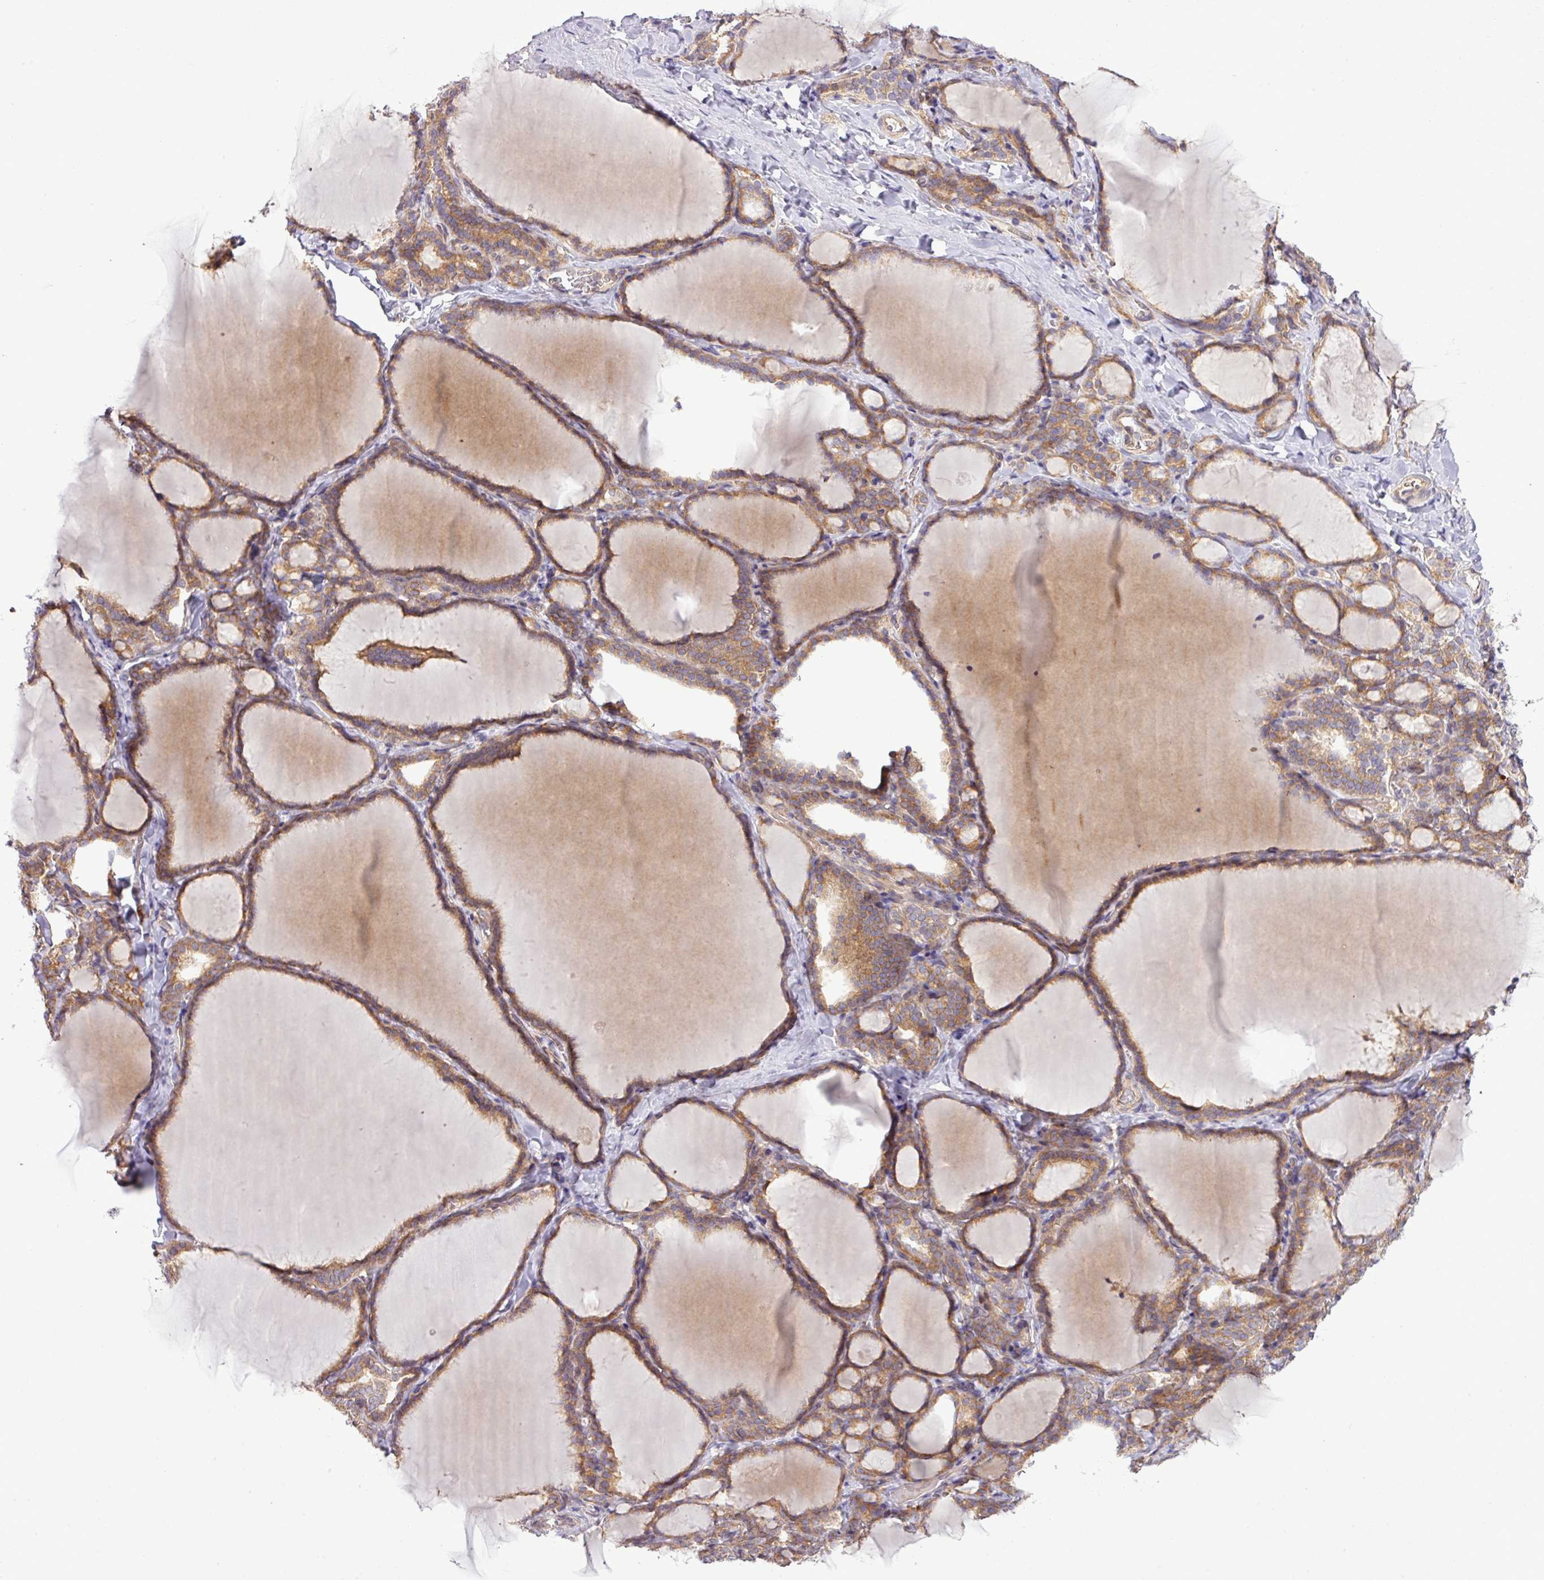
{"staining": {"intensity": "moderate", "quantity": ">75%", "location": "cytoplasmic/membranous"}, "tissue": "thyroid gland", "cell_type": "Glandular cells", "image_type": "normal", "snomed": [{"axis": "morphology", "description": "Normal tissue, NOS"}, {"axis": "topography", "description": "Thyroid gland"}], "caption": "IHC micrograph of normal thyroid gland: human thyroid gland stained using immunohistochemistry (IHC) demonstrates medium levels of moderate protein expression localized specifically in the cytoplasmic/membranous of glandular cells, appearing as a cytoplasmic/membranous brown color.", "gene": "FAM222B", "patient": {"sex": "female", "age": 31}}